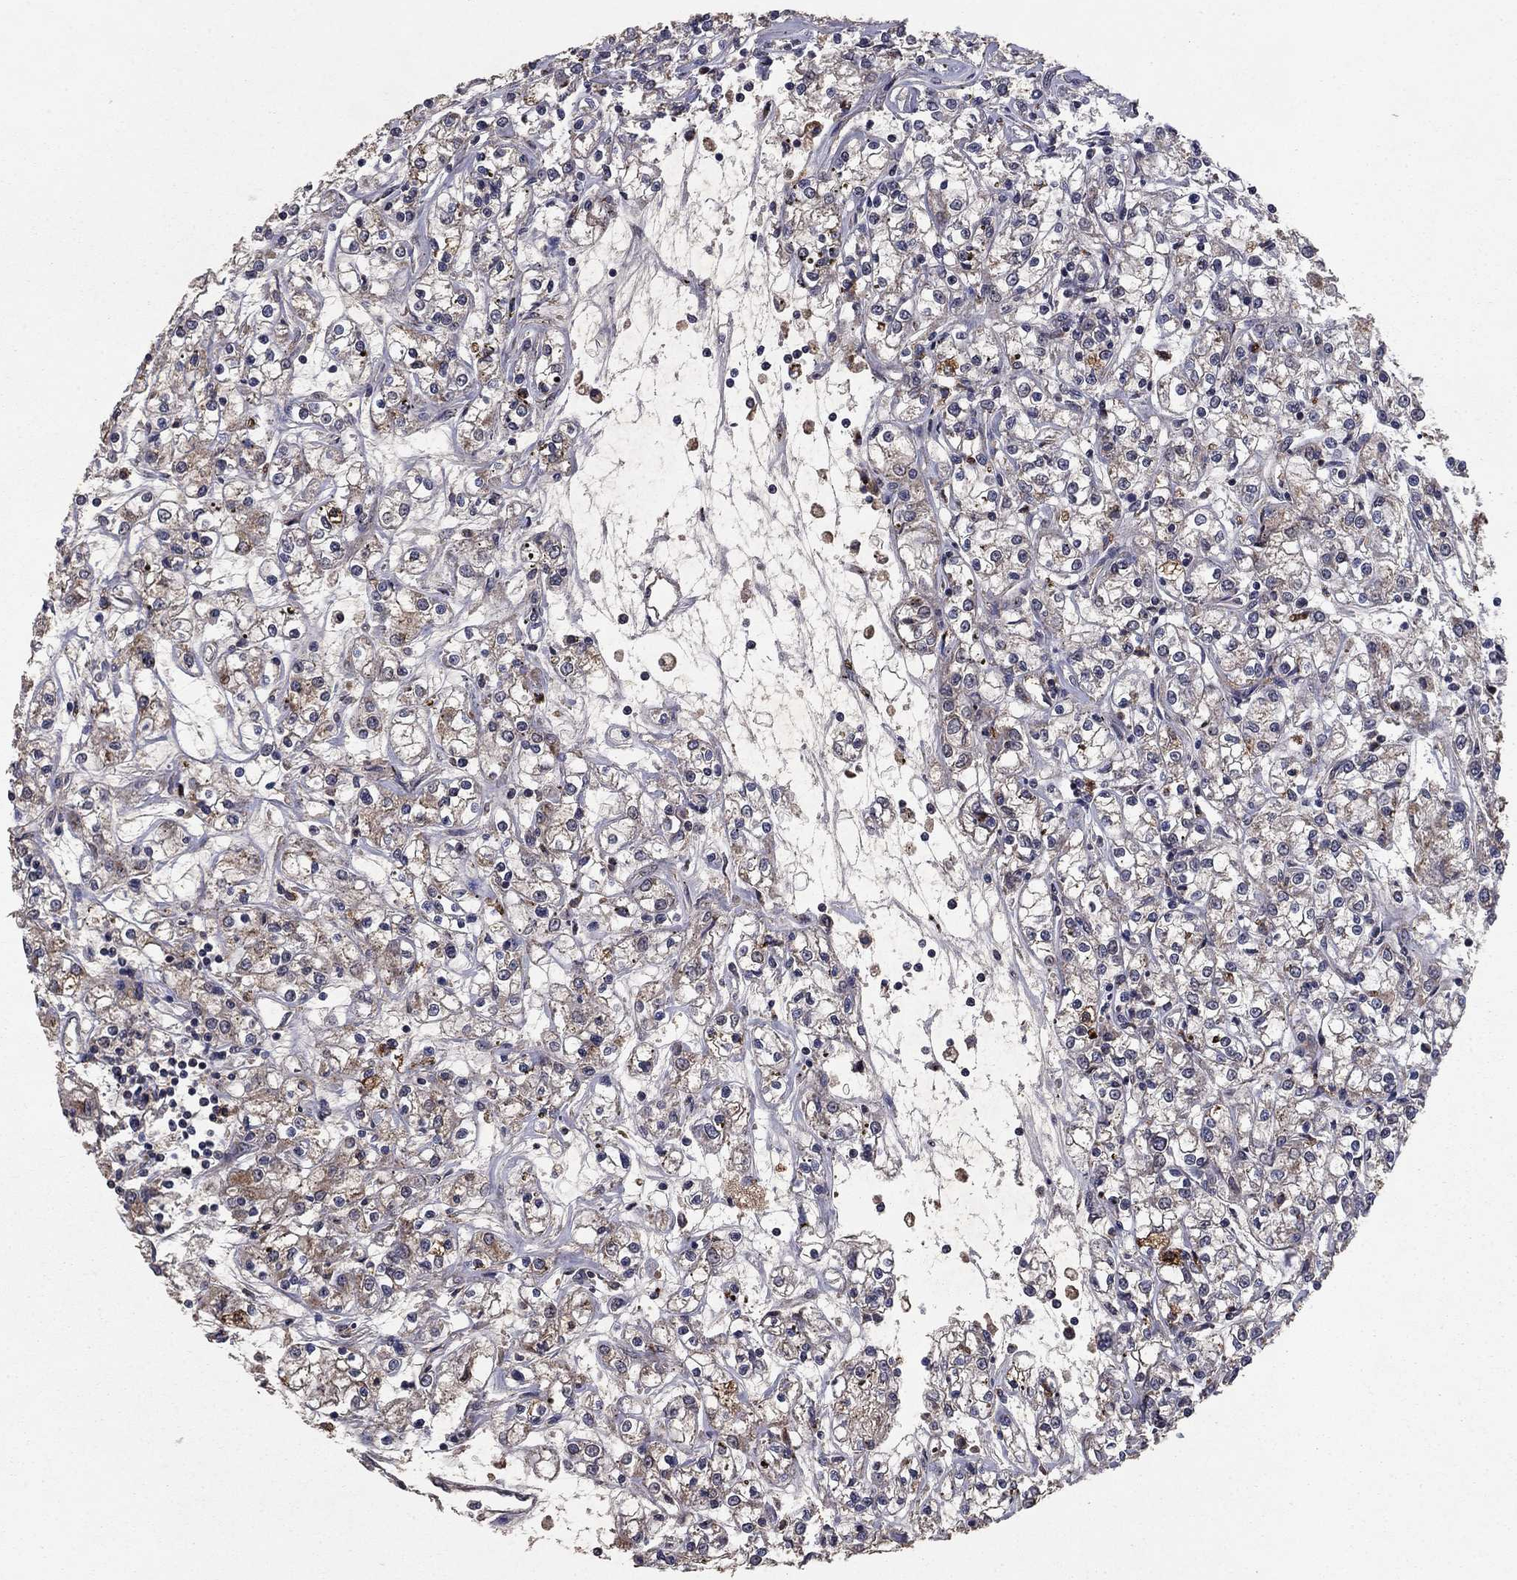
{"staining": {"intensity": "moderate", "quantity": "<25%", "location": "cytoplasmic/membranous"}, "tissue": "renal cancer", "cell_type": "Tumor cells", "image_type": "cancer", "snomed": [{"axis": "morphology", "description": "Adenocarcinoma, NOS"}, {"axis": "topography", "description": "Kidney"}], "caption": "A photomicrograph of renal cancer stained for a protein exhibits moderate cytoplasmic/membranous brown staining in tumor cells.", "gene": "DHRS1", "patient": {"sex": "female", "age": 59}}